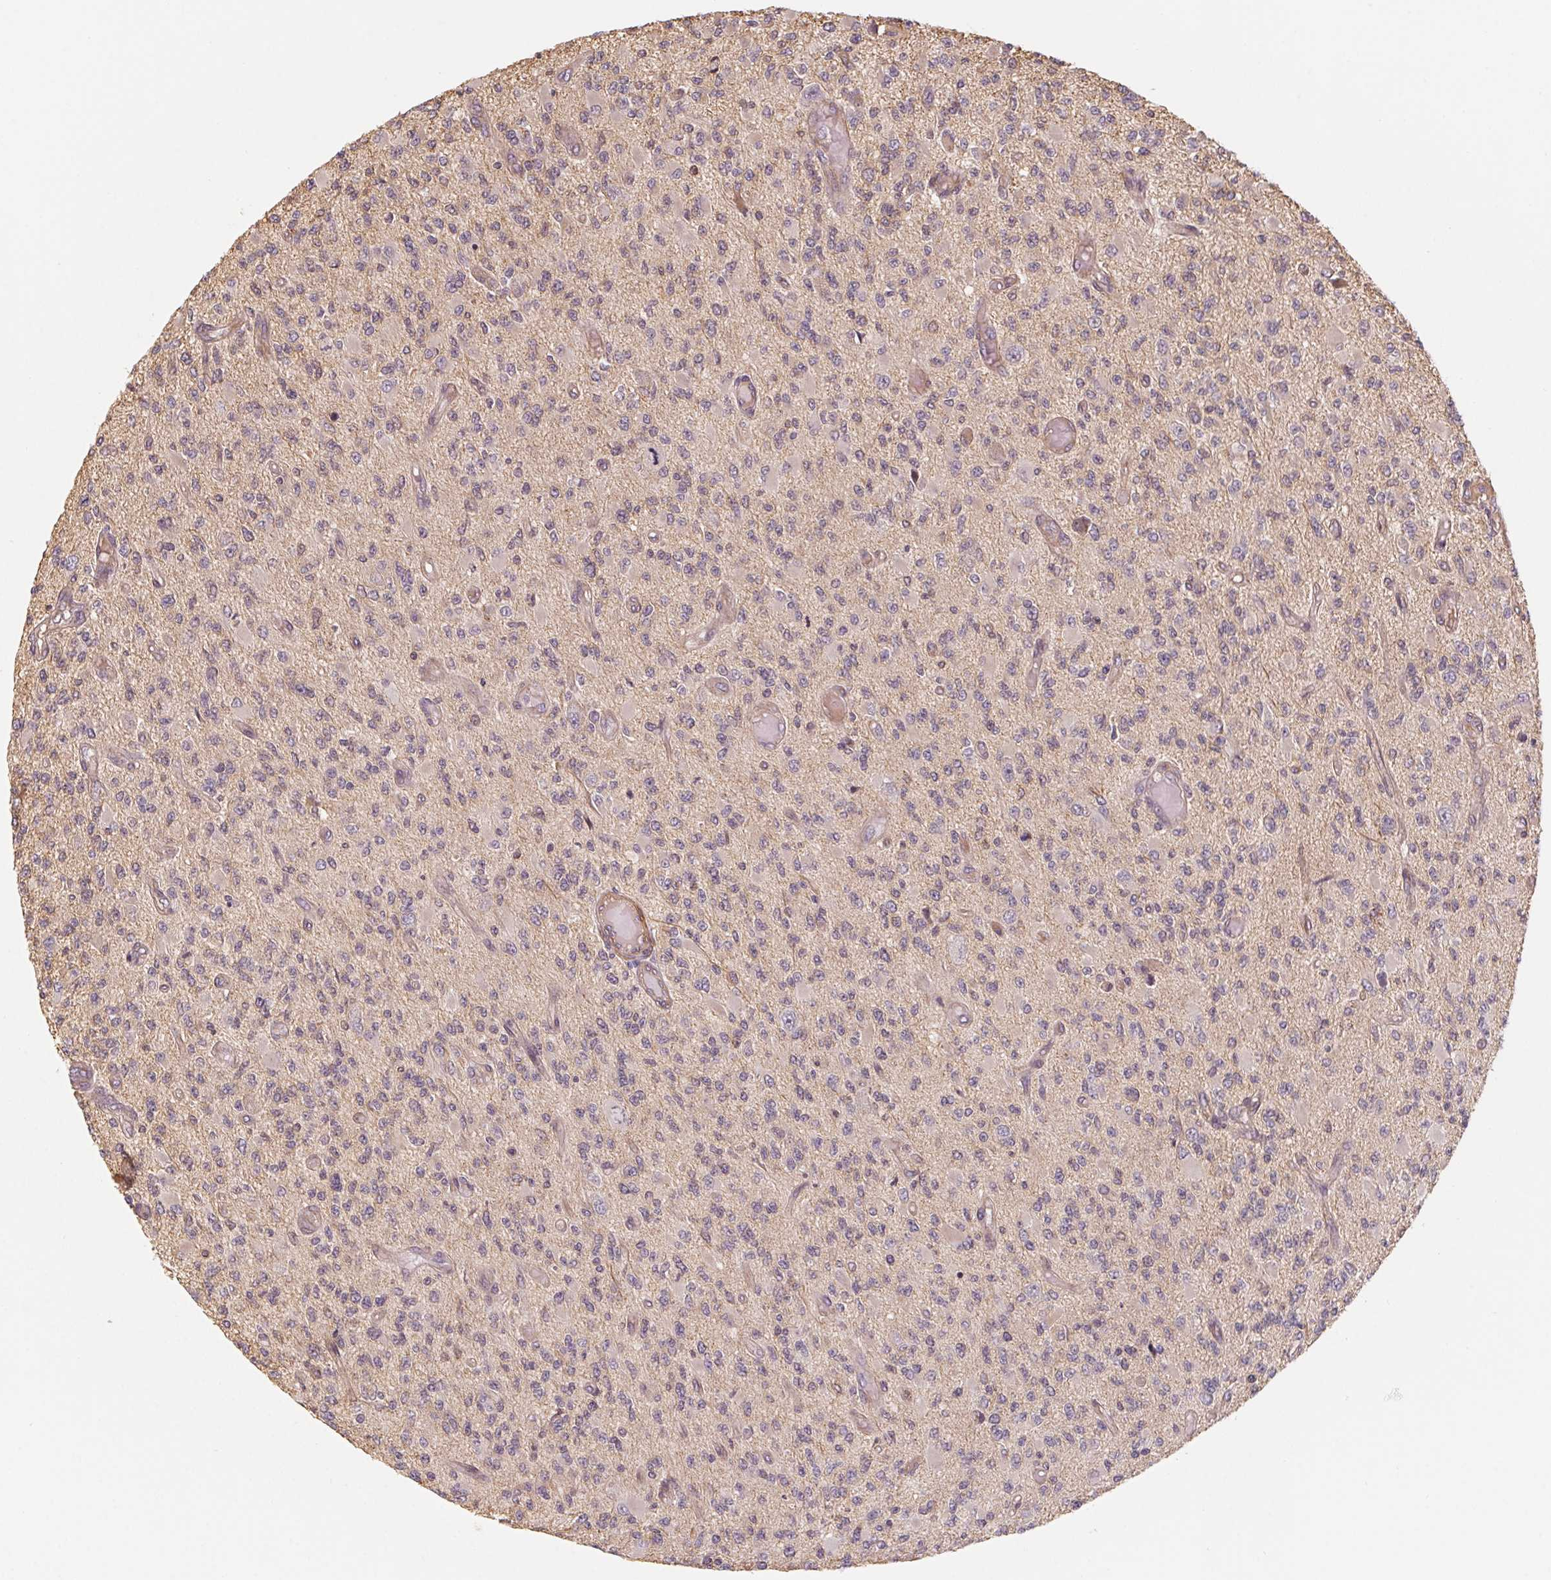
{"staining": {"intensity": "negative", "quantity": "none", "location": "none"}, "tissue": "glioma", "cell_type": "Tumor cells", "image_type": "cancer", "snomed": [{"axis": "morphology", "description": "Glioma, malignant, High grade"}, {"axis": "topography", "description": "Brain"}], "caption": "Tumor cells are negative for brown protein staining in glioma.", "gene": "CCDC112", "patient": {"sex": "female", "age": 63}}